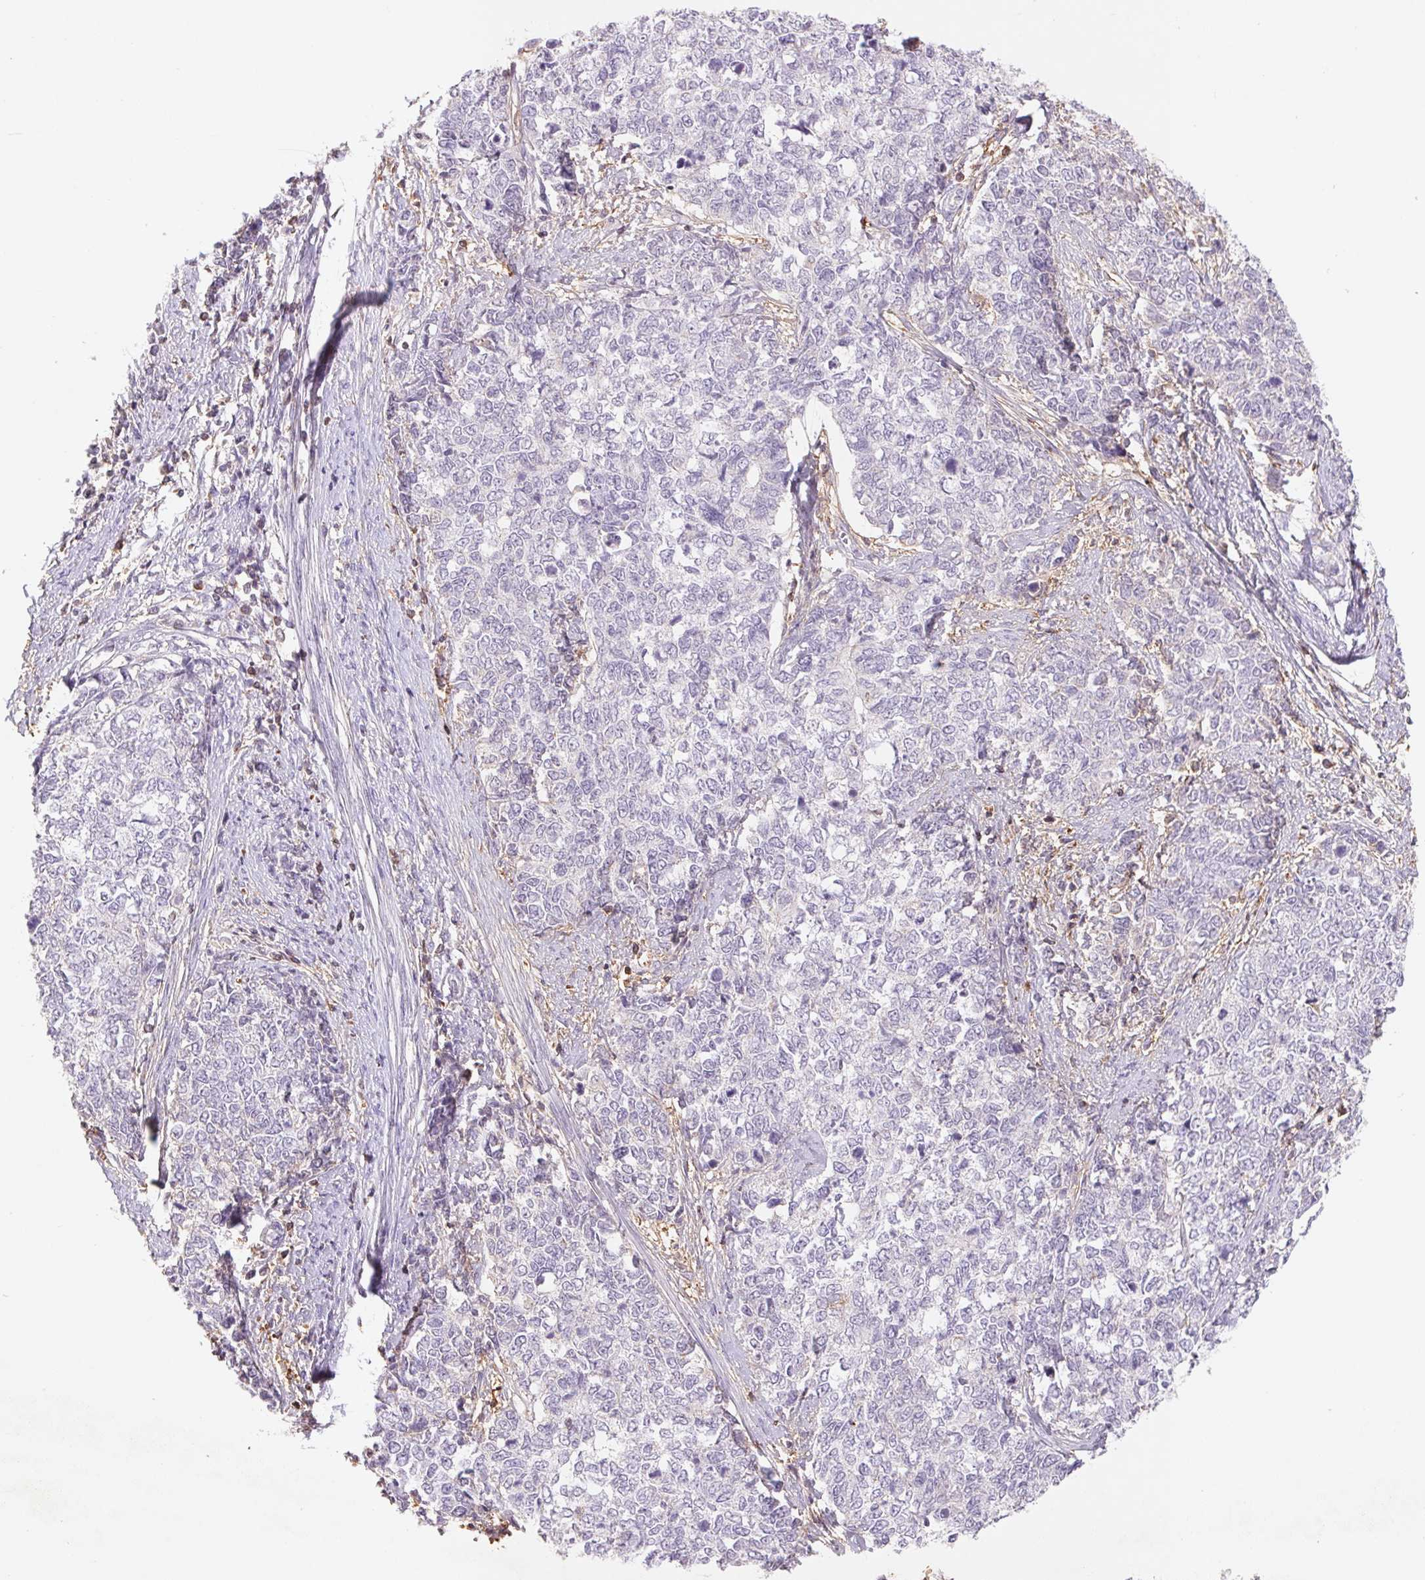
{"staining": {"intensity": "negative", "quantity": "none", "location": "none"}, "tissue": "cervical cancer", "cell_type": "Tumor cells", "image_type": "cancer", "snomed": [{"axis": "morphology", "description": "Adenocarcinoma, NOS"}, {"axis": "topography", "description": "Cervix"}], "caption": "This is an immunohistochemistry micrograph of adenocarcinoma (cervical). There is no staining in tumor cells.", "gene": "KIF26A", "patient": {"sex": "female", "age": 63}}